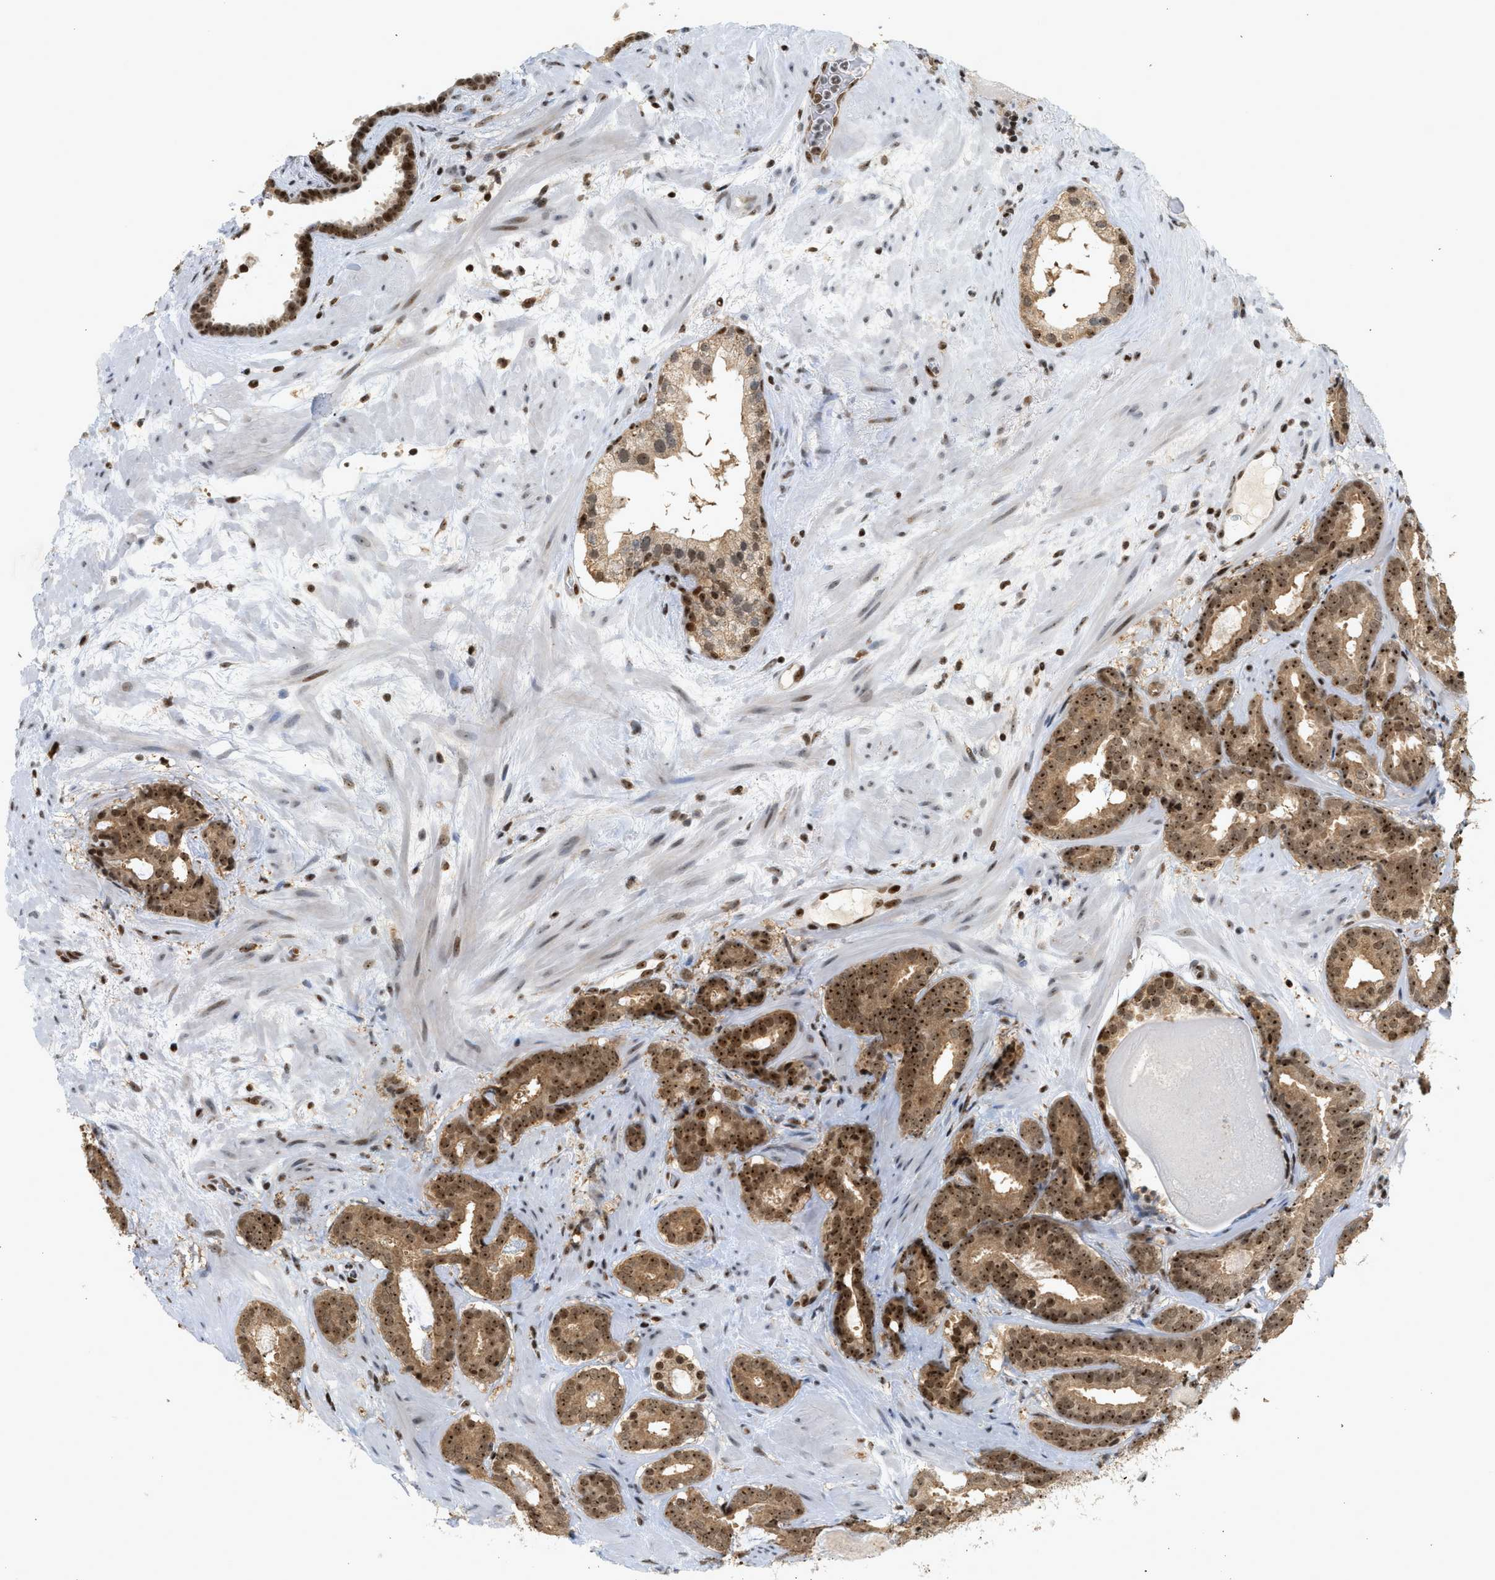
{"staining": {"intensity": "moderate", "quantity": ">75%", "location": "cytoplasmic/membranous,nuclear"}, "tissue": "prostate cancer", "cell_type": "Tumor cells", "image_type": "cancer", "snomed": [{"axis": "morphology", "description": "Adenocarcinoma, Low grade"}, {"axis": "topography", "description": "Prostate"}], "caption": "This image reveals prostate cancer stained with immunohistochemistry (IHC) to label a protein in brown. The cytoplasmic/membranous and nuclear of tumor cells show moderate positivity for the protein. Nuclei are counter-stained blue.", "gene": "ZNF22", "patient": {"sex": "male", "age": 69}}